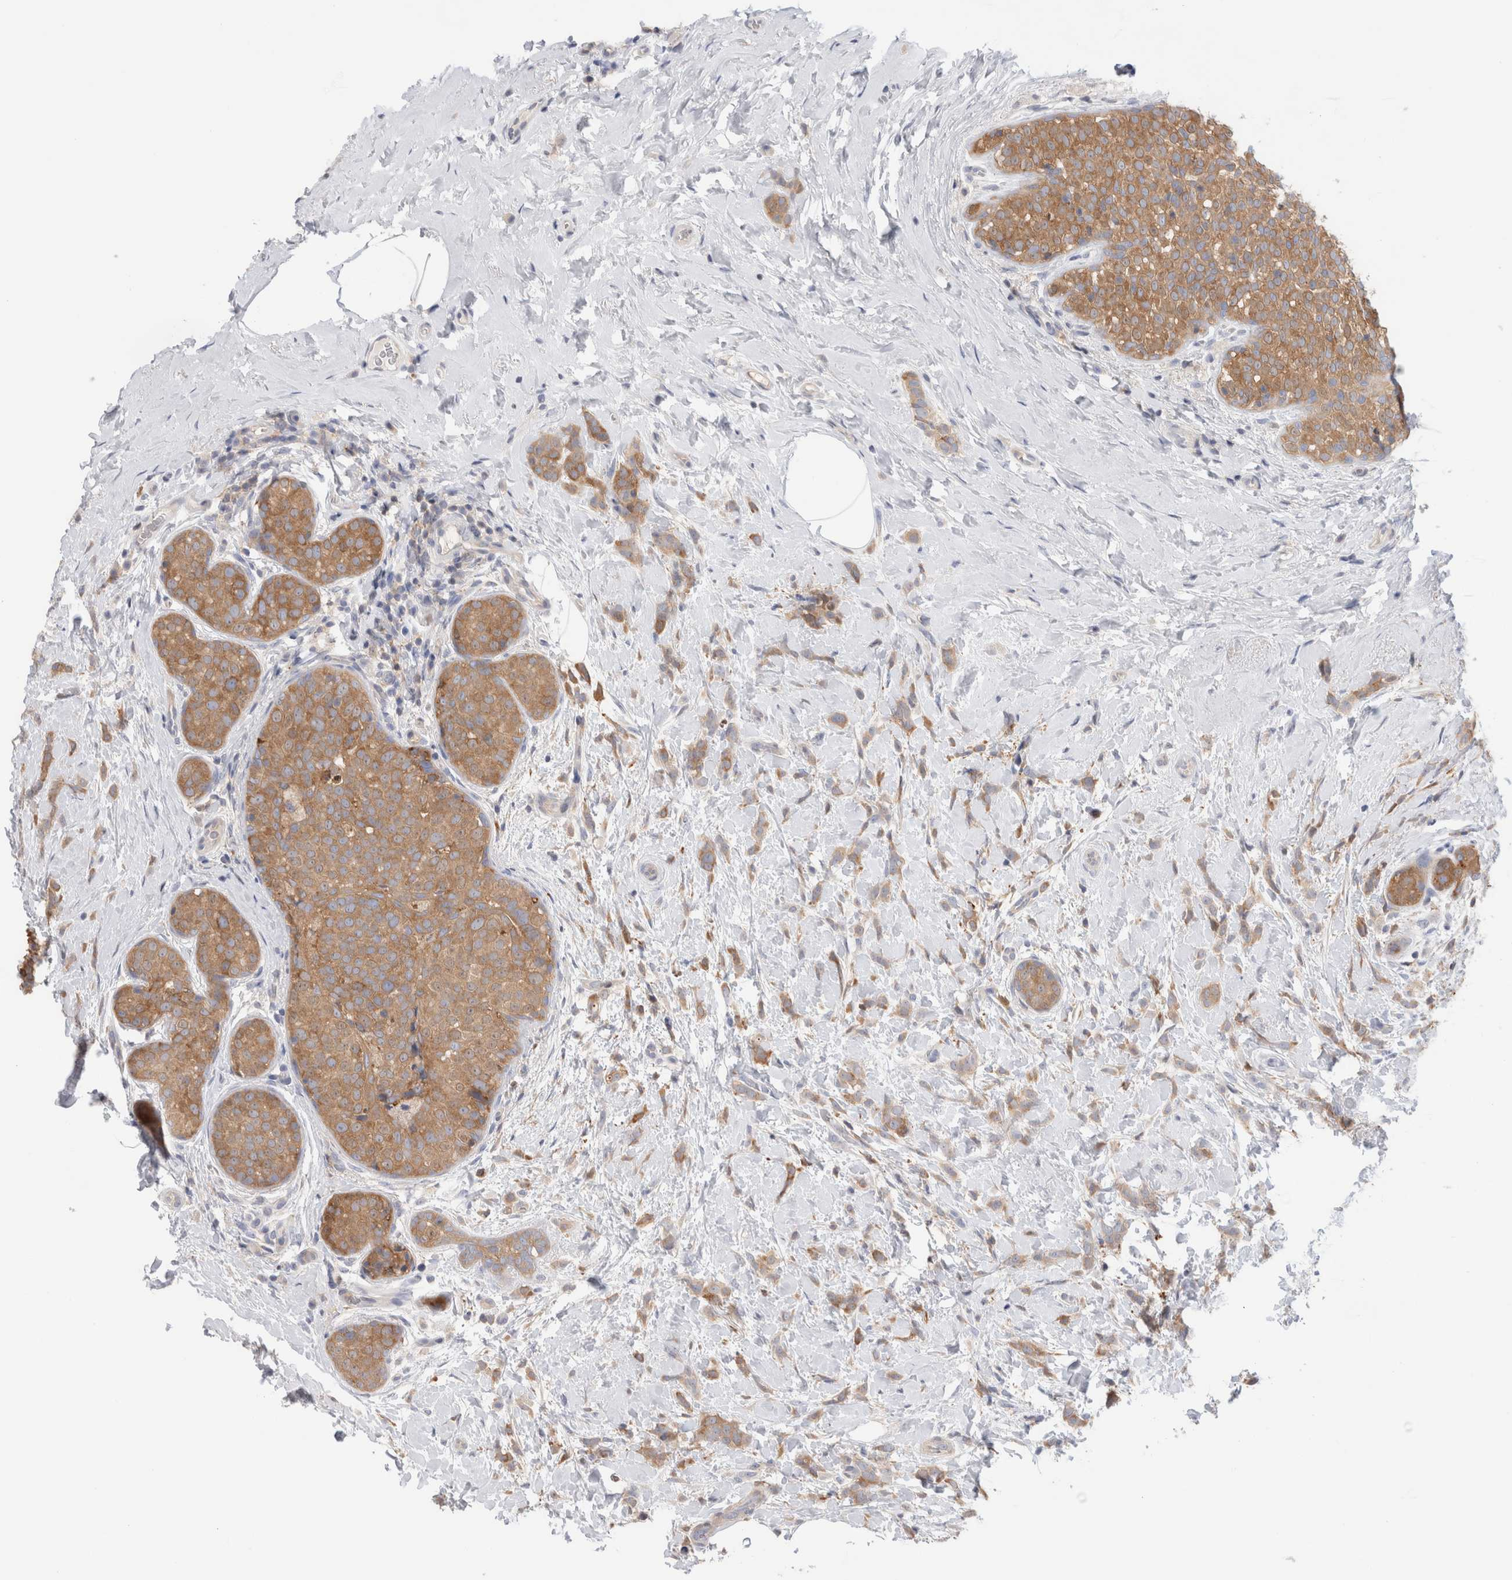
{"staining": {"intensity": "moderate", "quantity": ">75%", "location": "cytoplasmic/membranous"}, "tissue": "breast cancer", "cell_type": "Tumor cells", "image_type": "cancer", "snomed": [{"axis": "morphology", "description": "Lobular carcinoma, in situ"}, {"axis": "morphology", "description": "Lobular carcinoma"}, {"axis": "topography", "description": "Breast"}], "caption": "Immunohistochemical staining of human lobular carcinoma in situ (breast) exhibits medium levels of moderate cytoplasmic/membranous protein expression in about >75% of tumor cells.", "gene": "KLHL14", "patient": {"sex": "female", "age": 41}}